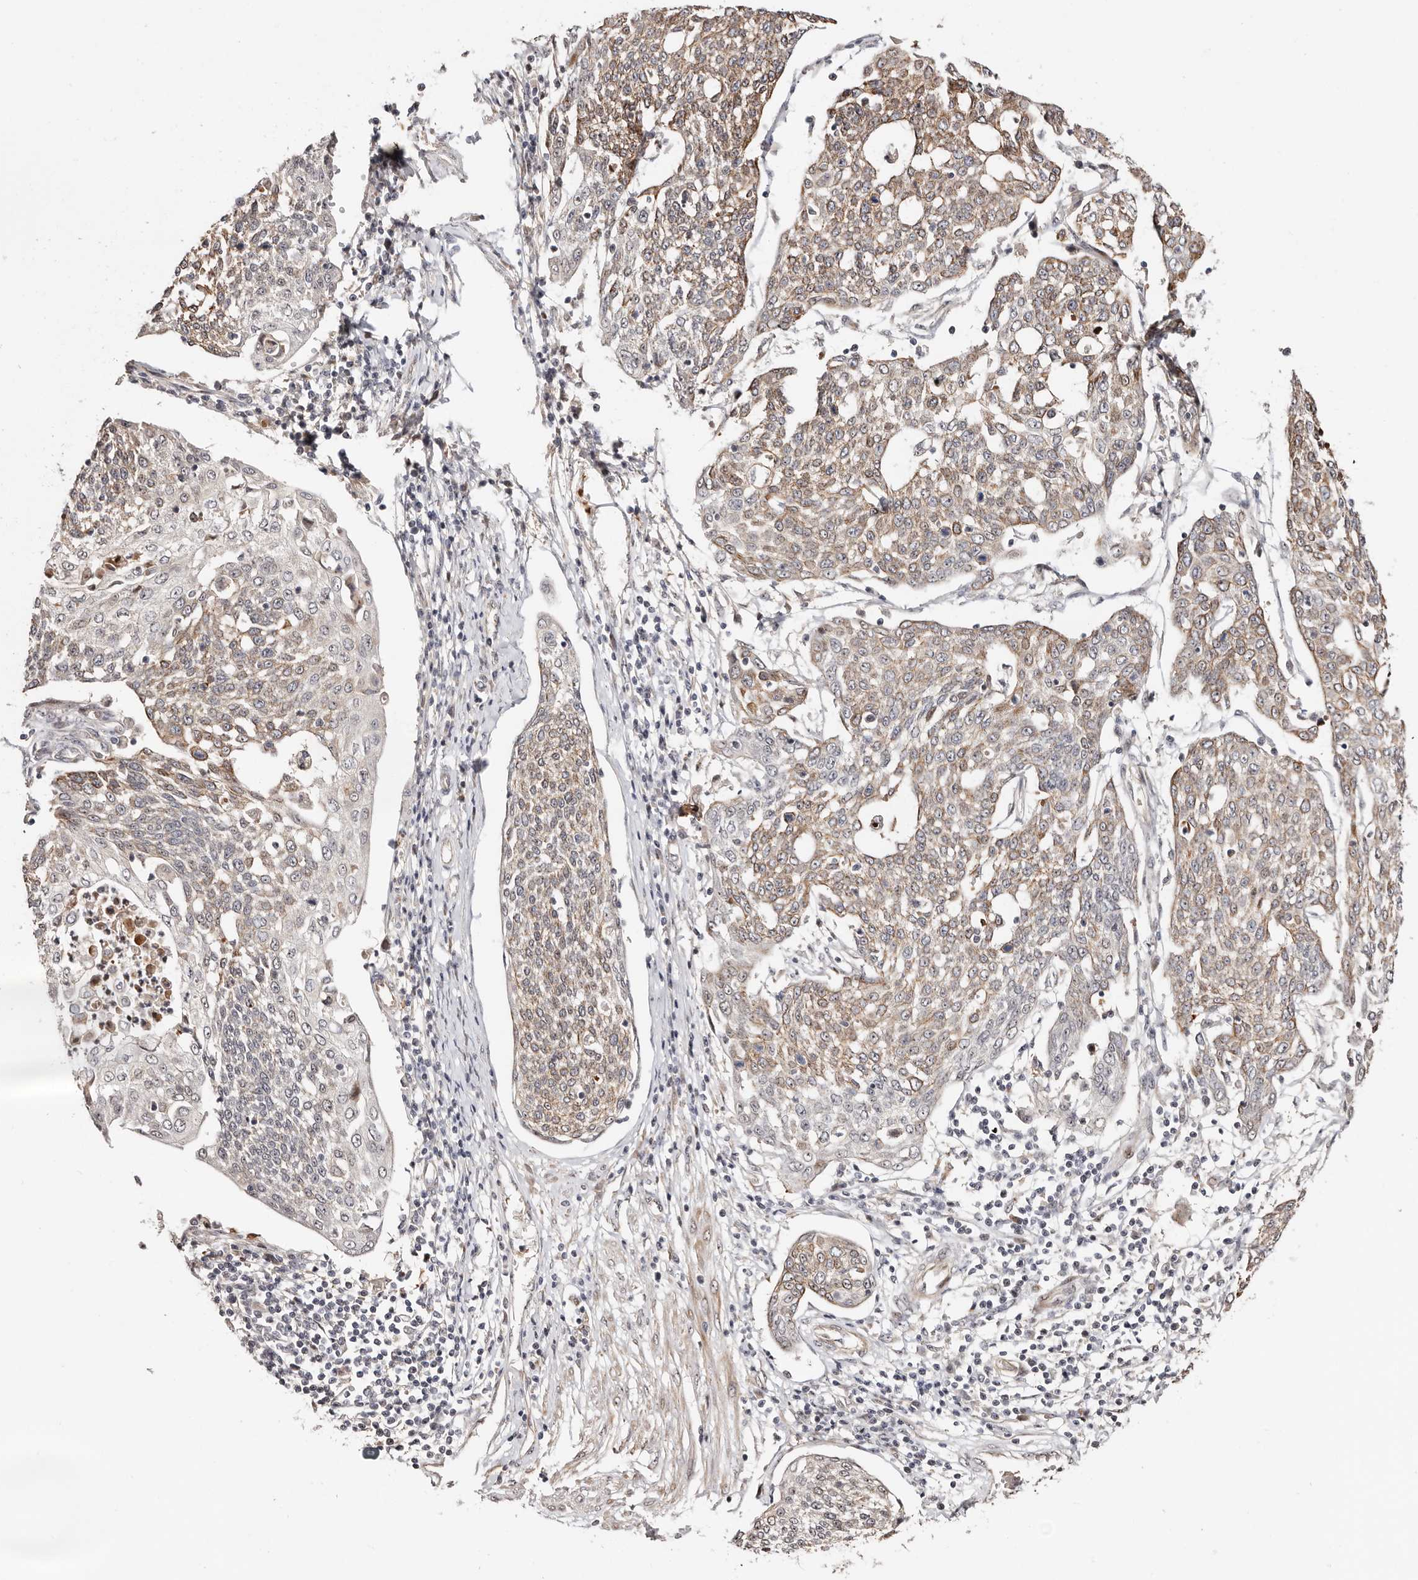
{"staining": {"intensity": "weak", "quantity": "25%-75%", "location": "cytoplasmic/membranous"}, "tissue": "cervical cancer", "cell_type": "Tumor cells", "image_type": "cancer", "snomed": [{"axis": "morphology", "description": "Squamous cell carcinoma, NOS"}, {"axis": "topography", "description": "Cervix"}], "caption": "The photomicrograph shows a brown stain indicating the presence of a protein in the cytoplasmic/membranous of tumor cells in squamous cell carcinoma (cervical). The staining is performed using DAB (3,3'-diaminobenzidine) brown chromogen to label protein expression. The nuclei are counter-stained blue using hematoxylin.", "gene": "ODF2L", "patient": {"sex": "female", "age": 34}}